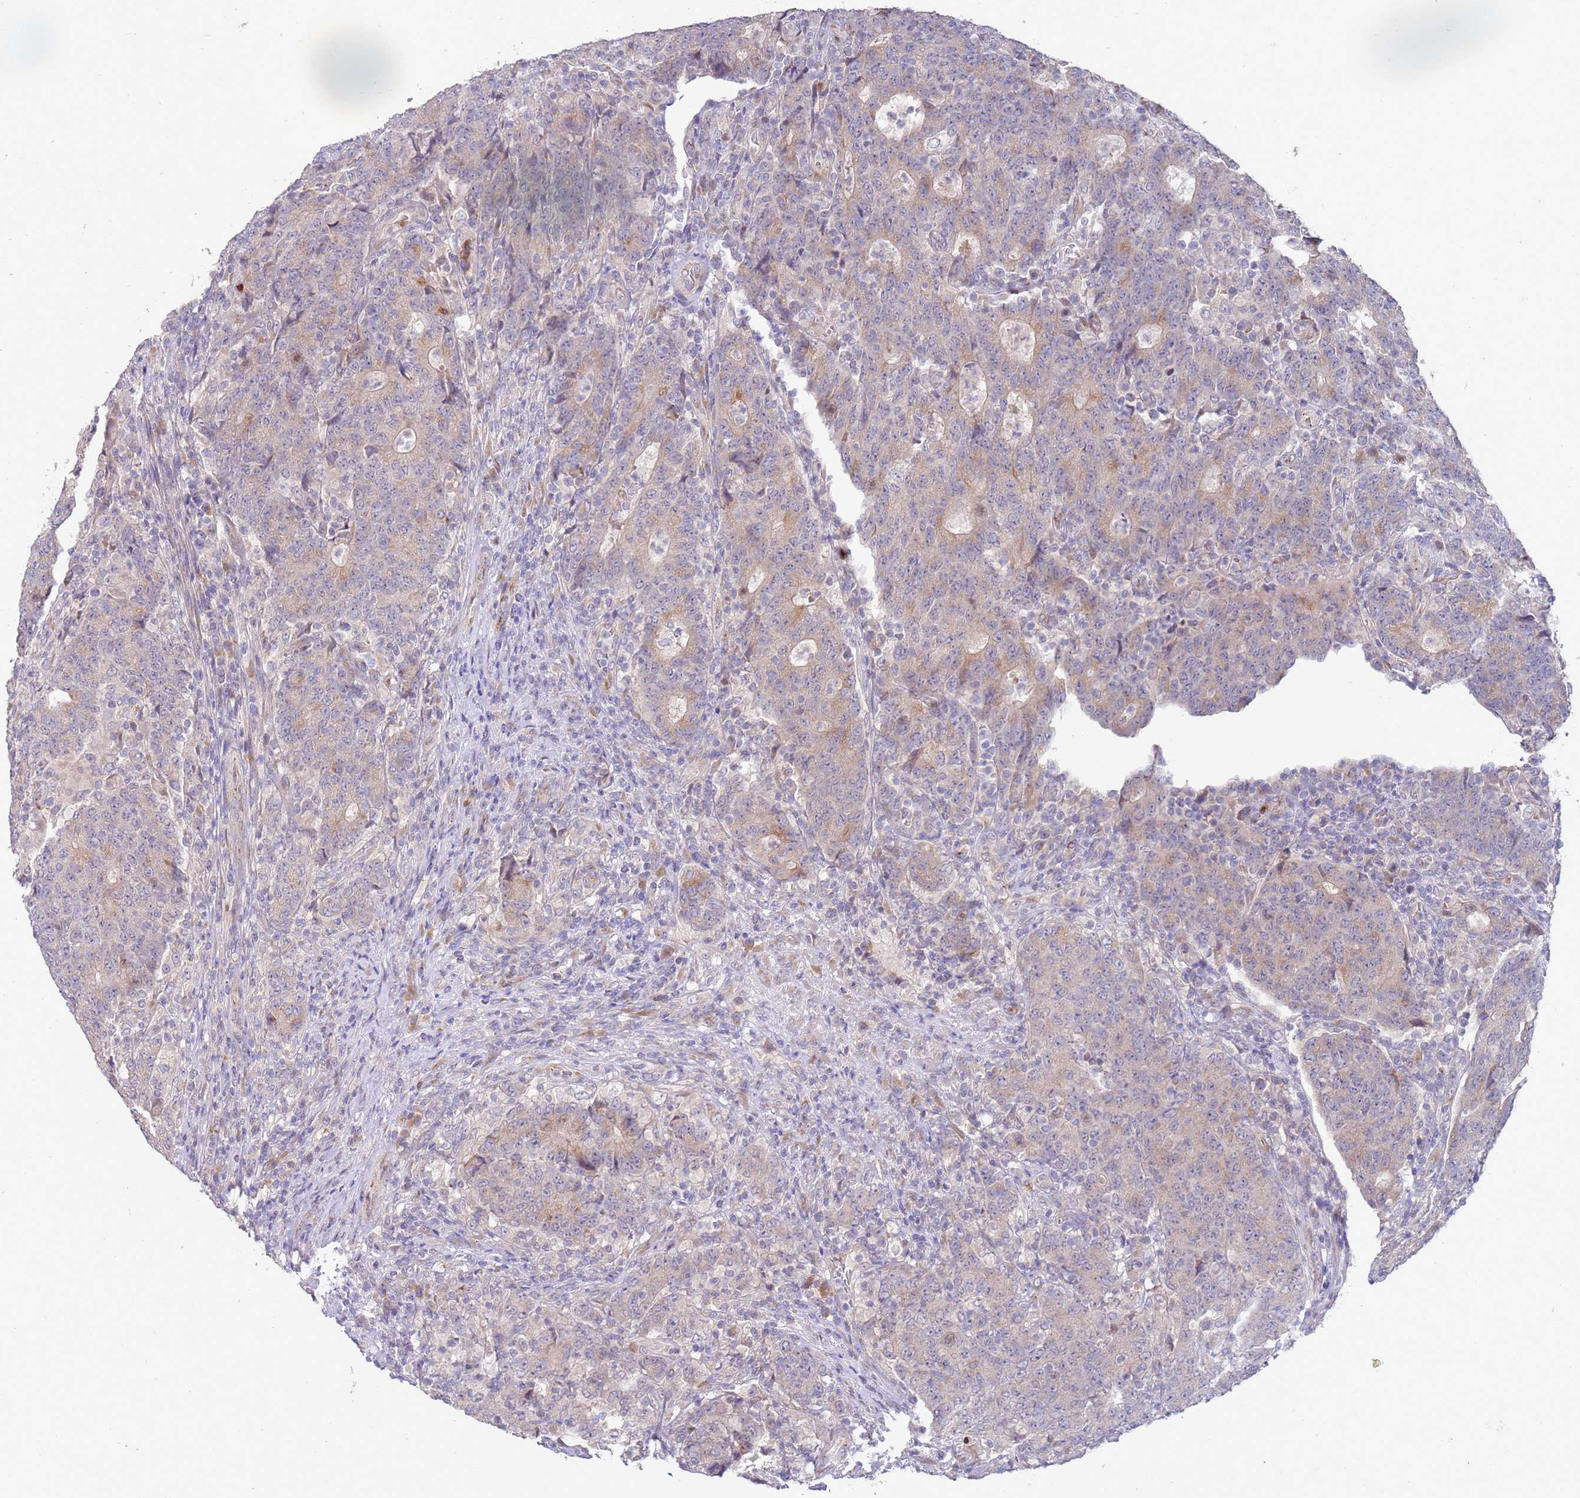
{"staining": {"intensity": "weak", "quantity": "<25%", "location": "cytoplasmic/membranous"}, "tissue": "colorectal cancer", "cell_type": "Tumor cells", "image_type": "cancer", "snomed": [{"axis": "morphology", "description": "Adenocarcinoma, NOS"}, {"axis": "topography", "description": "Colon"}], "caption": "Protein analysis of colorectal adenocarcinoma exhibits no significant positivity in tumor cells.", "gene": "NMUR2", "patient": {"sex": "female", "age": 75}}